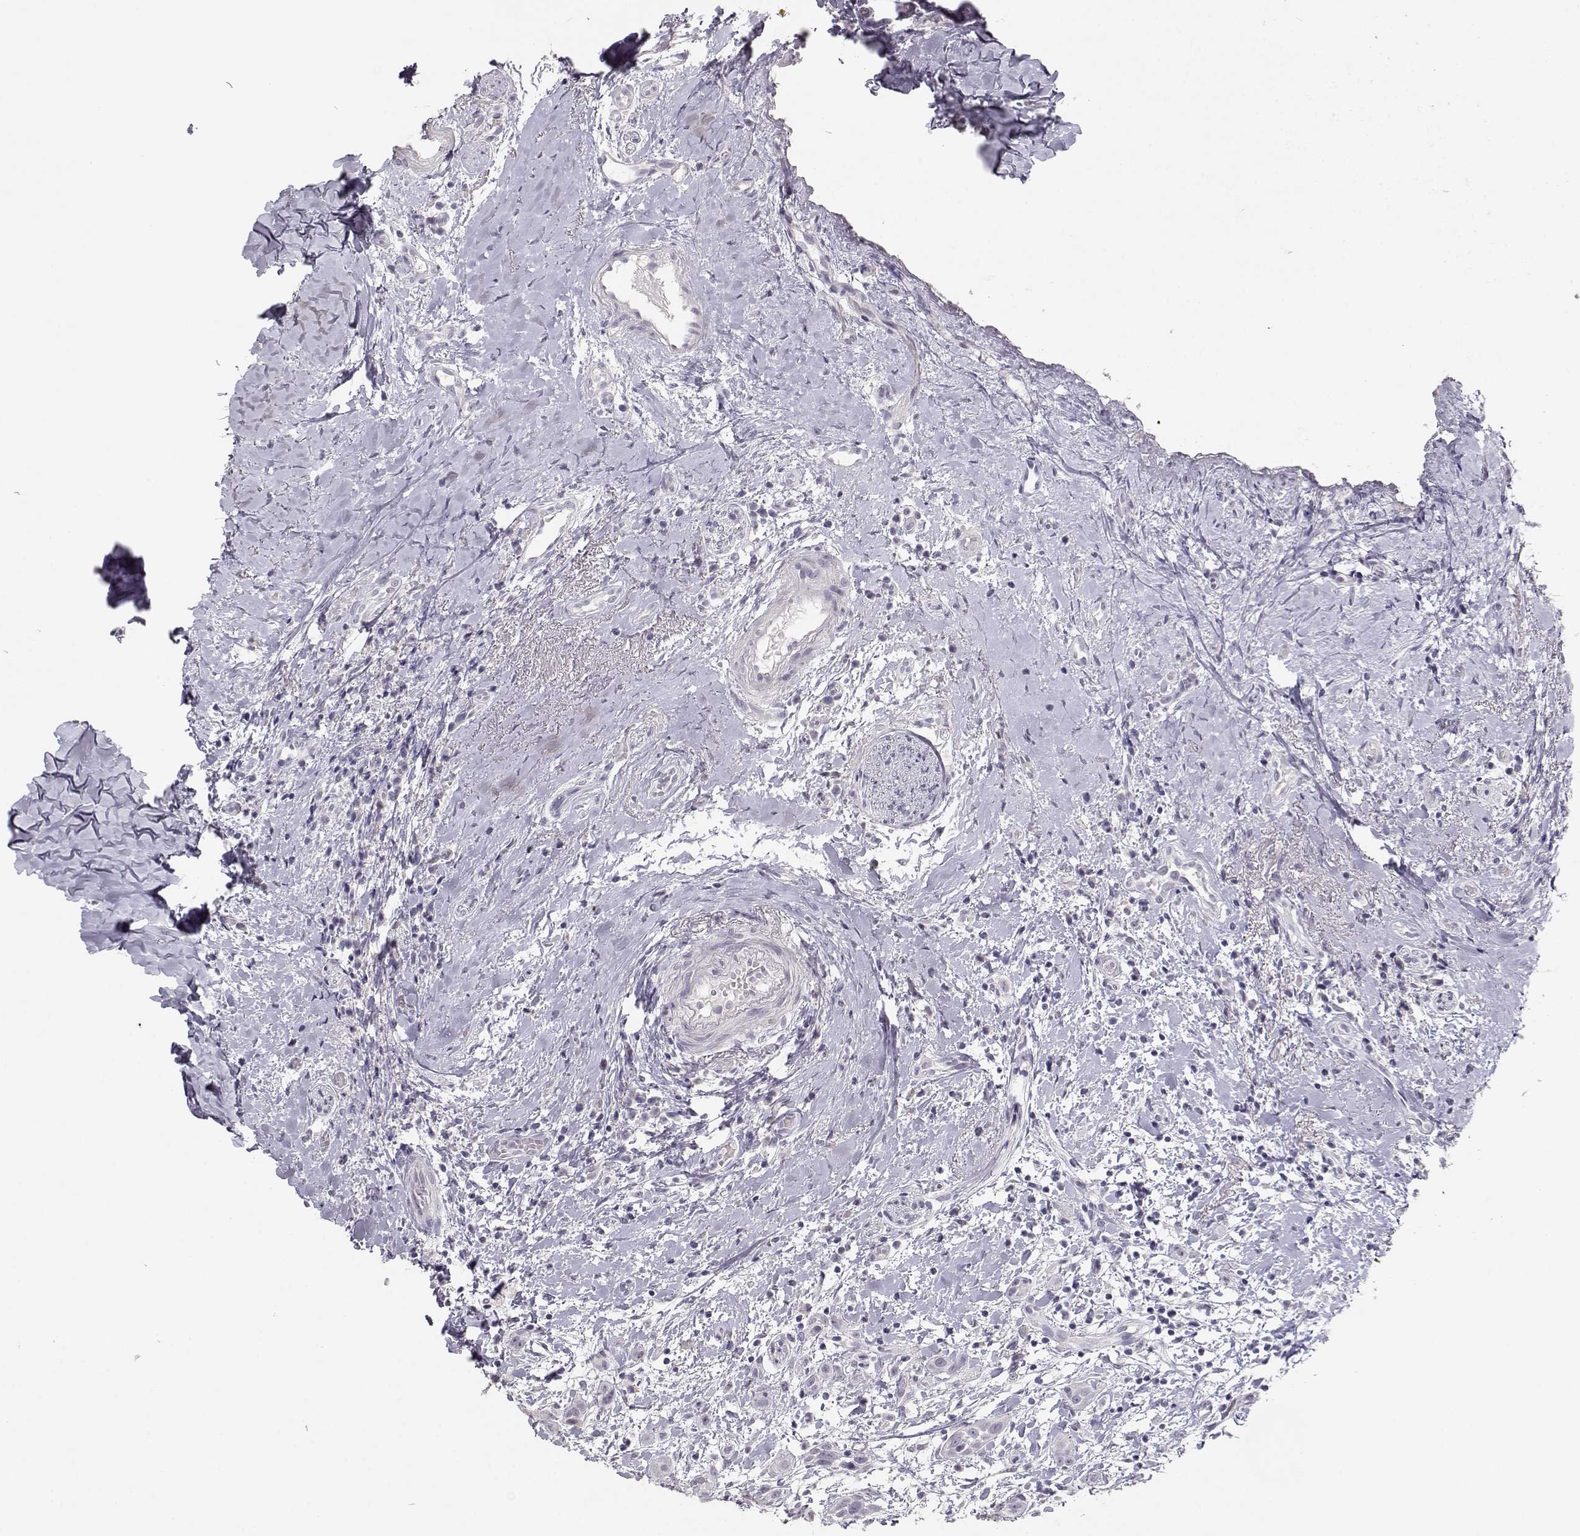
{"staining": {"intensity": "negative", "quantity": "none", "location": "none"}, "tissue": "head and neck cancer", "cell_type": "Tumor cells", "image_type": "cancer", "snomed": [{"axis": "morphology", "description": "Normal tissue, NOS"}, {"axis": "morphology", "description": "Squamous cell carcinoma, NOS"}, {"axis": "topography", "description": "Oral tissue"}, {"axis": "topography", "description": "Salivary gland"}, {"axis": "topography", "description": "Head-Neck"}], "caption": "The micrograph exhibits no significant positivity in tumor cells of head and neck squamous cell carcinoma.", "gene": "TKTL1", "patient": {"sex": "female", "age": 62}}